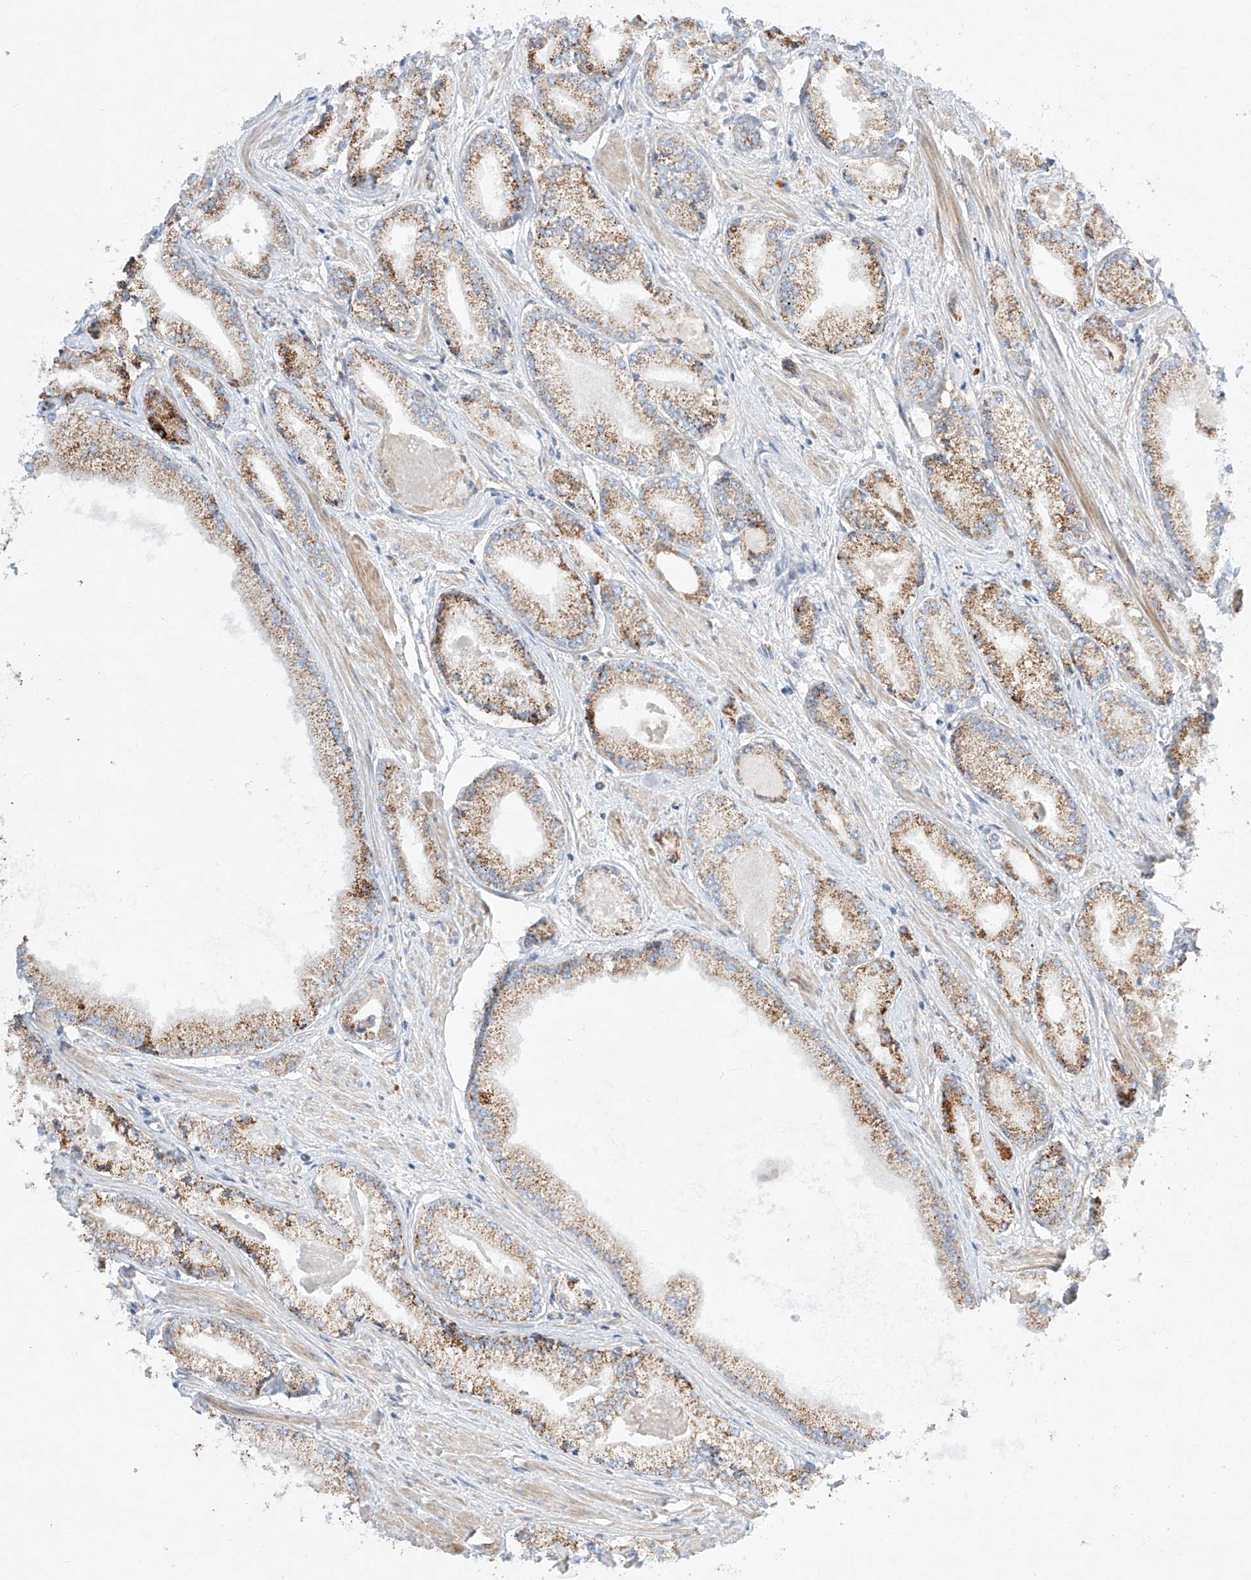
{"staining": {"intensity": "moderate", "quantity": ">75%", "location": "cytoplasmic/membranous"}, "tissue": "prostate cancer", "cell_type": "Tumor cells", "image_type": "cancer", "snomed": [{"axis": "morphology", "description": "Adenocarcinoma, Low grade"}, {"axis": "topography", "description": "Prostate"}], "caption": "Protein expression analysis of human prostate cancer reveals moderate cytoplasmic/membranous staining in approximately >75% of tumor cells.", "gene": "CST9", "patient": {"sex": "male", "age": 60}}